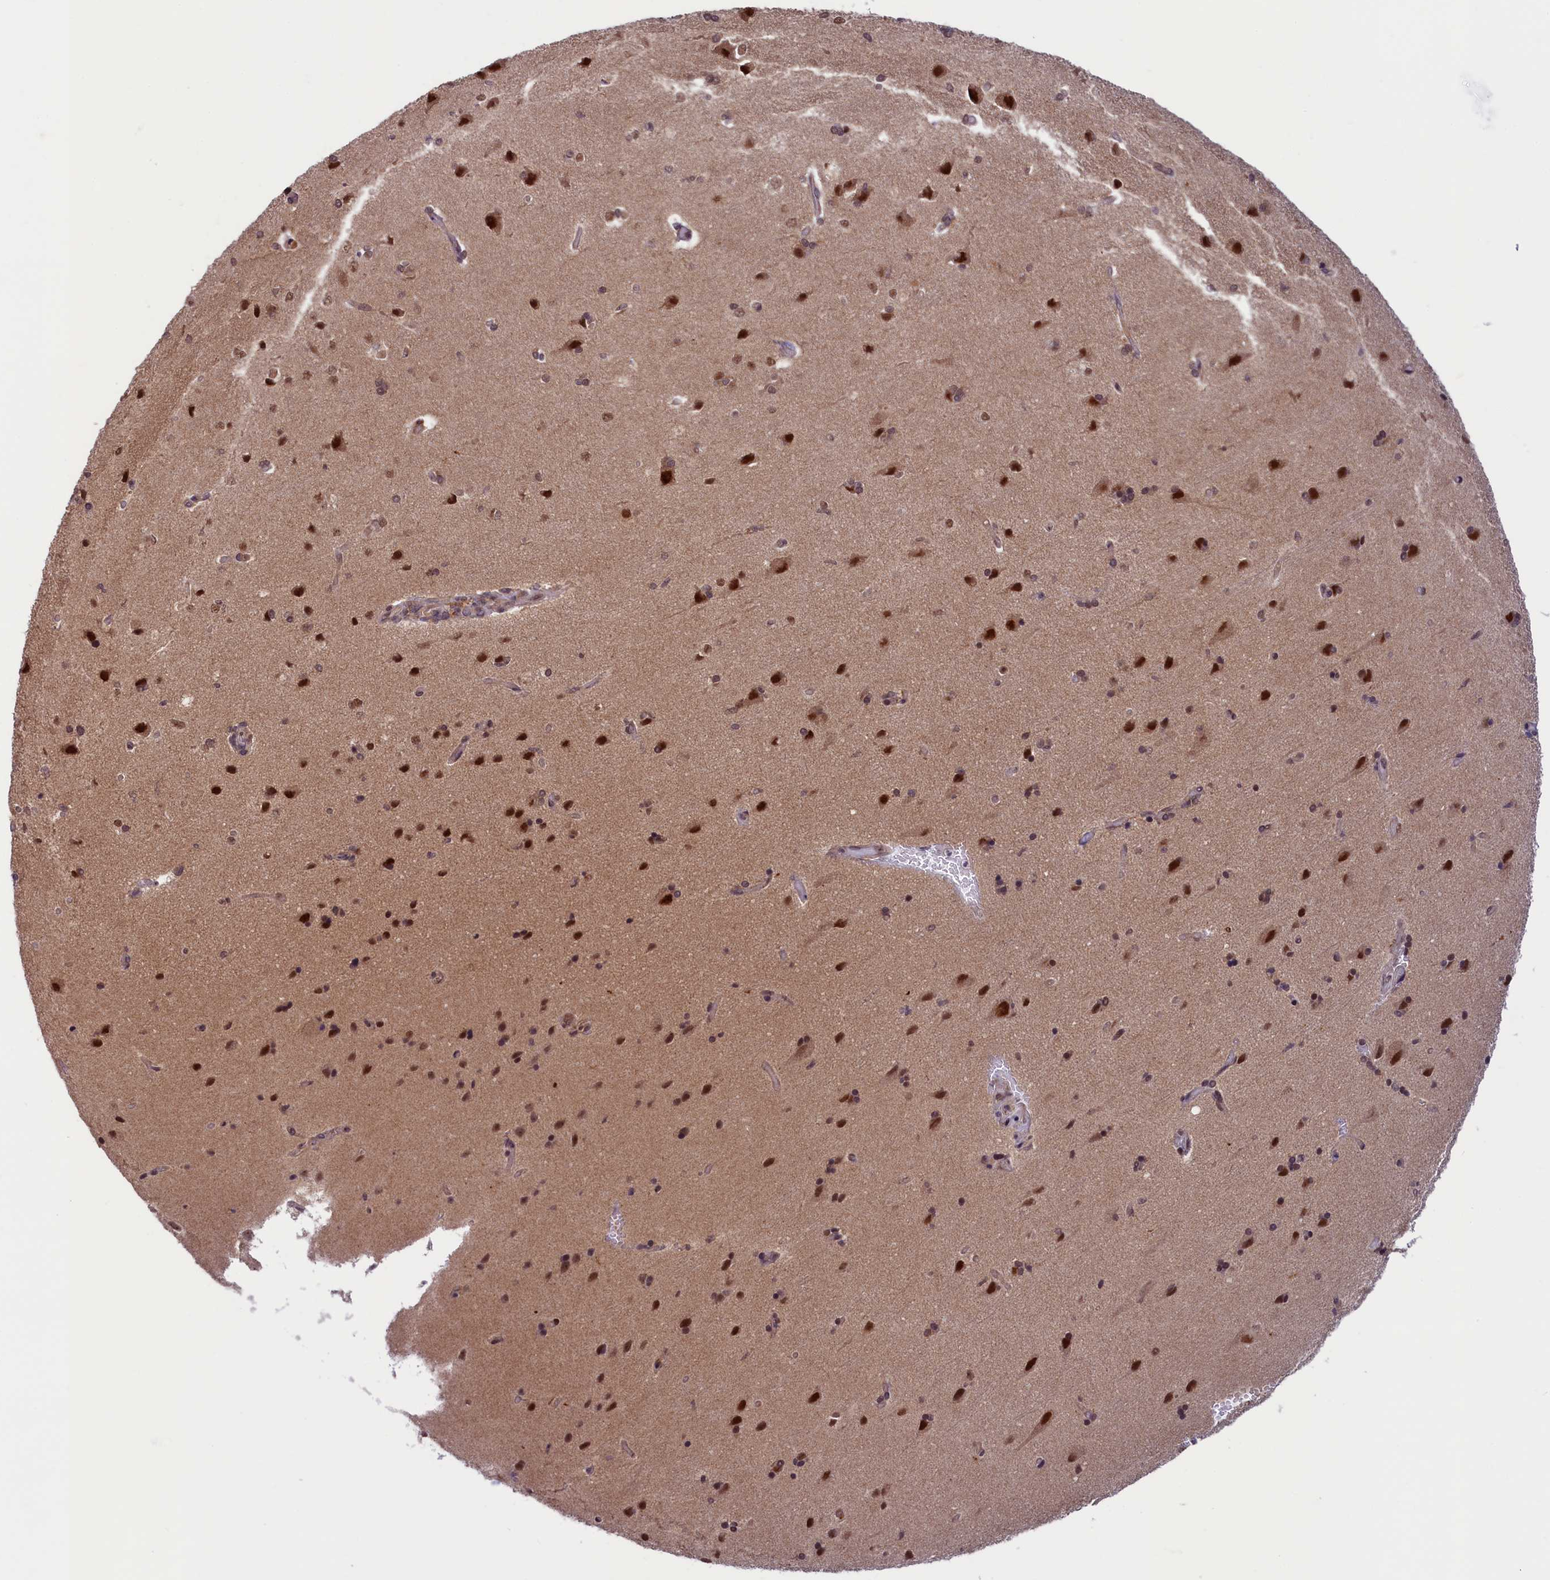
{"staining": {"intensity": "moderate", "quantity": "<25%", "location": "nuclear"}, "tissue": "cerebral cortex", "cell_type": "Endothelial cells", "image_type": "normal", "snomed": [{"axis": "morphology", "description": "Normal tissue, NOS"}, {"axis": "topography", "description": "Cerebral cortex"}], "caption": "High-magnification brightfield microscopy of normal cerebral cortex stained with DAB (brown) and counterstained with hematoxylin (blue). endothelial cells exhibit moderate nuclear positivity is appreciated in about<25% of cells. (IHC, brightfield microscopy, high magnification).", "gene": "SLC7A6OS", "patient": {"sex": "male", "age": 62}}